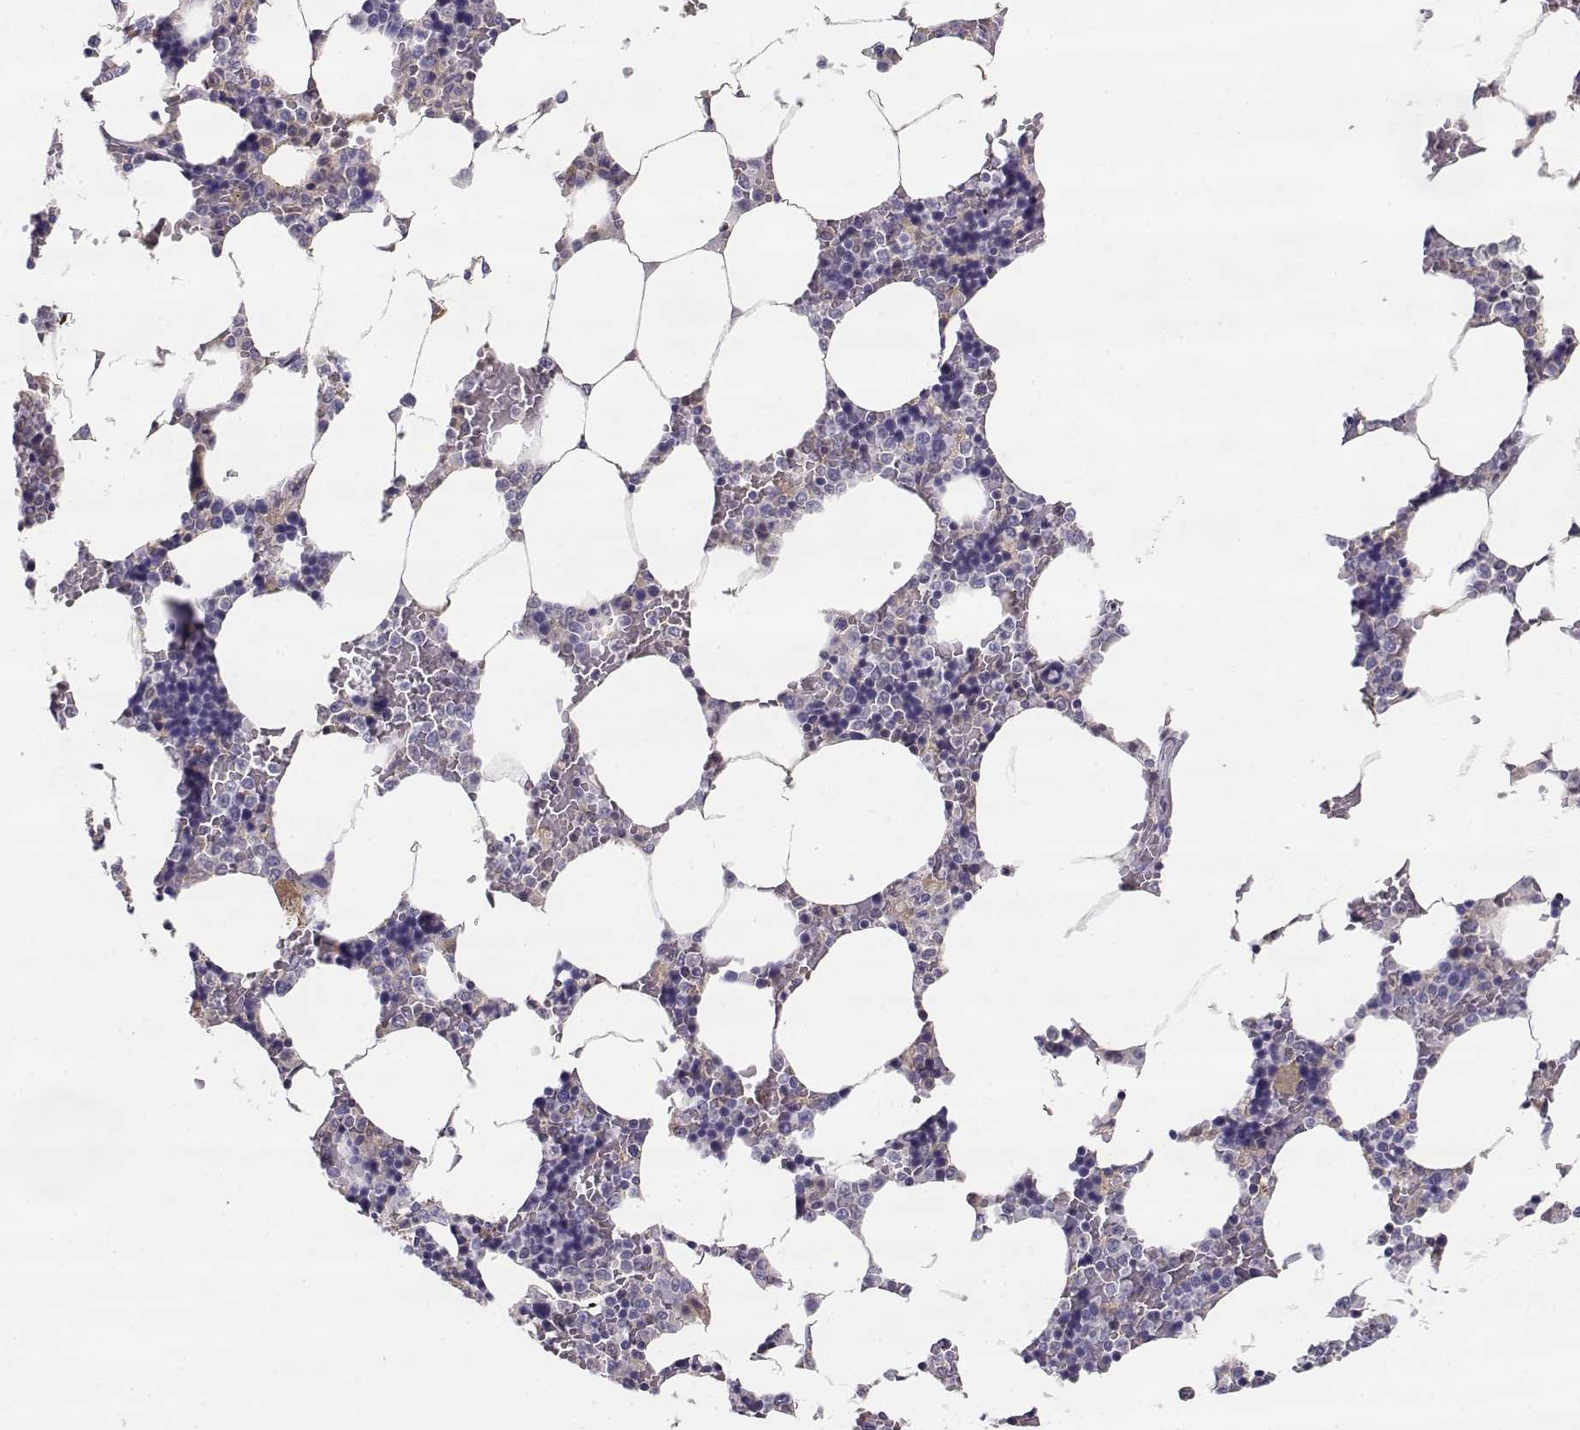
{"staining": {"intensity": "negative", "quantity": "none", "location": "none"}, "tissue": "bone marrow", "cell_type": "Hematopoietic cells", "image_type": "normal", "snomed": [{"axis": "morphology", "description": "Normal tissue, NOS"}, {"axis": "topography", "description": "Bone marrow"}], "caption": "IHC histopathology image of unremarkable bone marrow stained for a protein (brown), which exhibits no expression in hematopoietic cells. (DAB IHC visualized using brightfield microscopy, high magnification).", "gene": "SLCO6A1", "patient": {"sex": "male", "age": 63}}